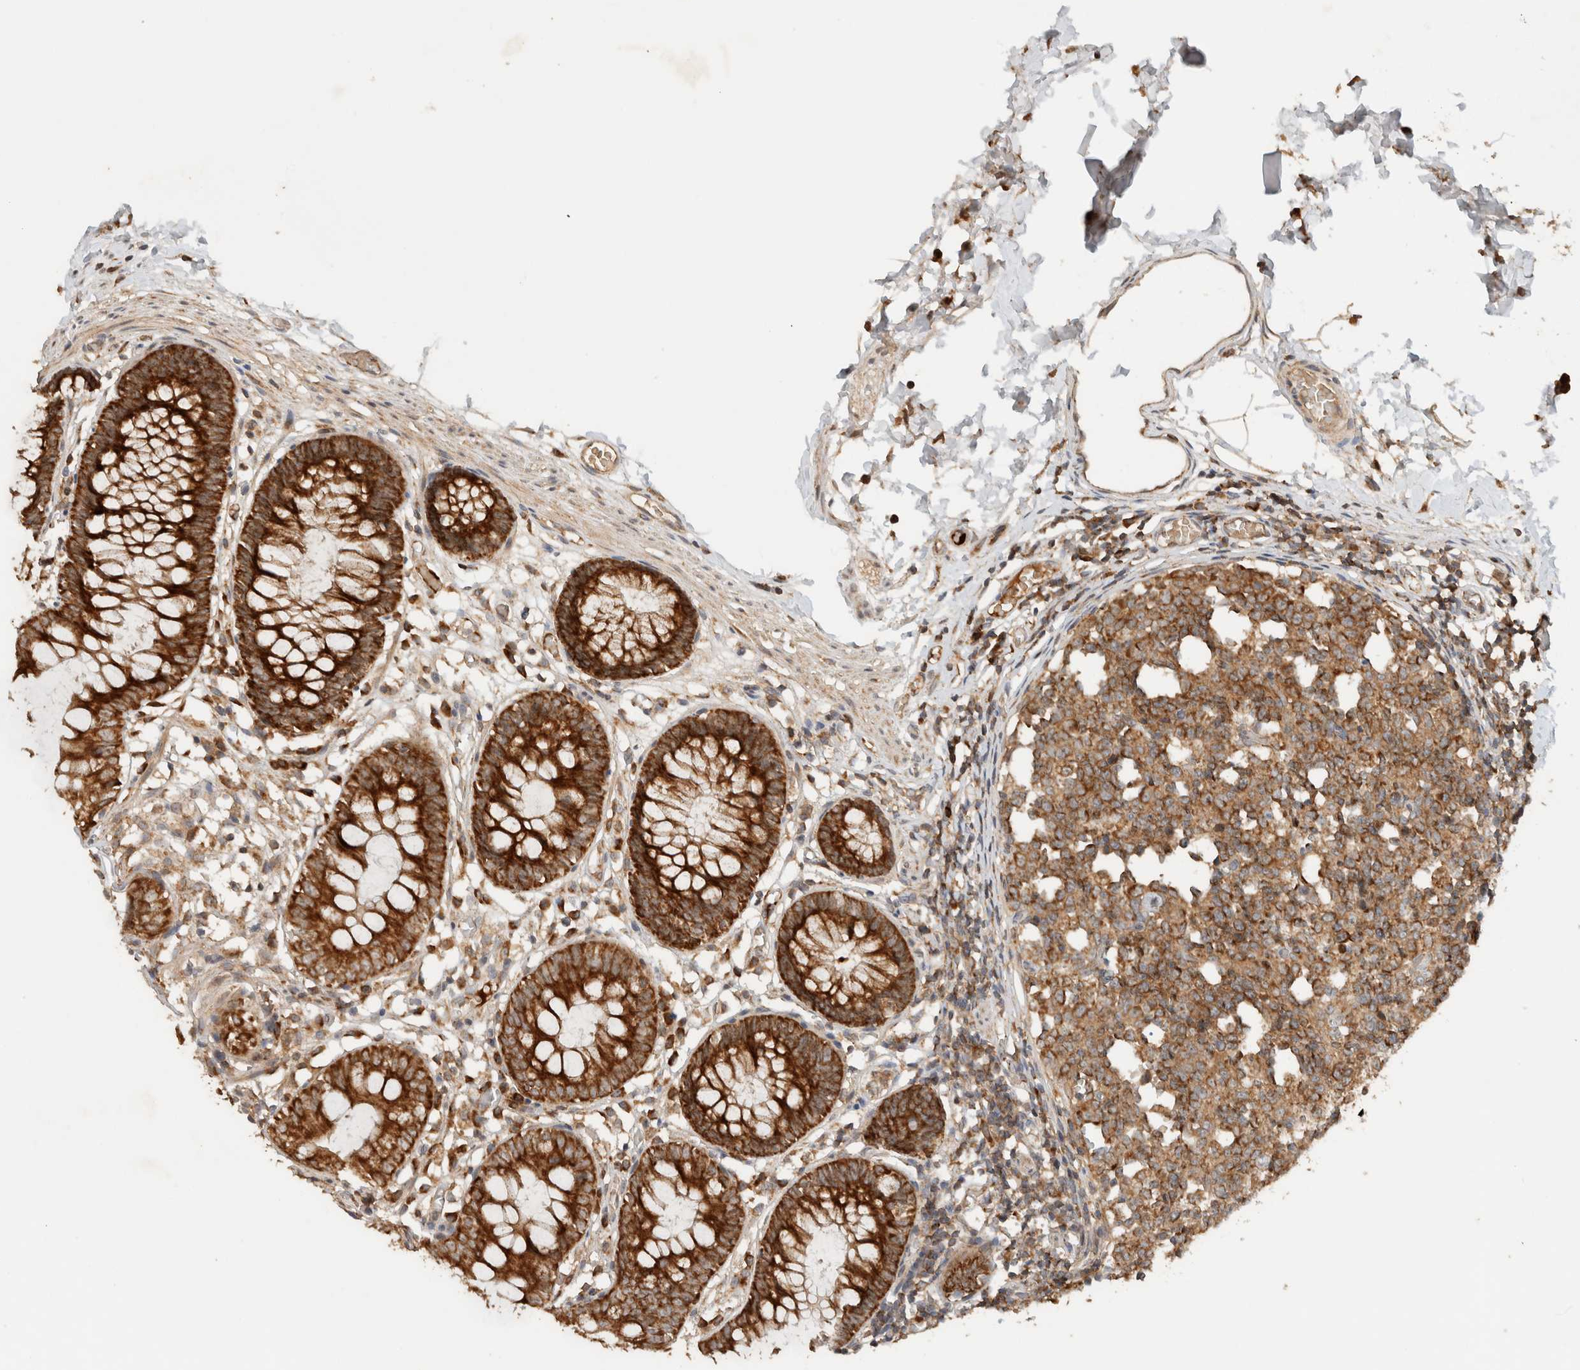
{"staining": {"intensity": "moderate", "quantity": ">75%", "location": "cytoplasmic/membranous"}, "tissue": "colon", "cell_type": "Endothelial cells", "image_type": "normal", "snomed": [{"axis": "morphology", "description": "Normal tissue, NOS"}, {"axis": "topography", "description": "Colon"}], "caption": "Normal colon exhibits moderate cytoplasmic/membranous expression in about >75% of endothelial cells The staining is performed using DAB brown chromogen to label protein expression. The nuclei are counter-stained blue using hematoxylin..", "gene": "EIF2B3", "patient": {"sex": "male", "age": 14}}